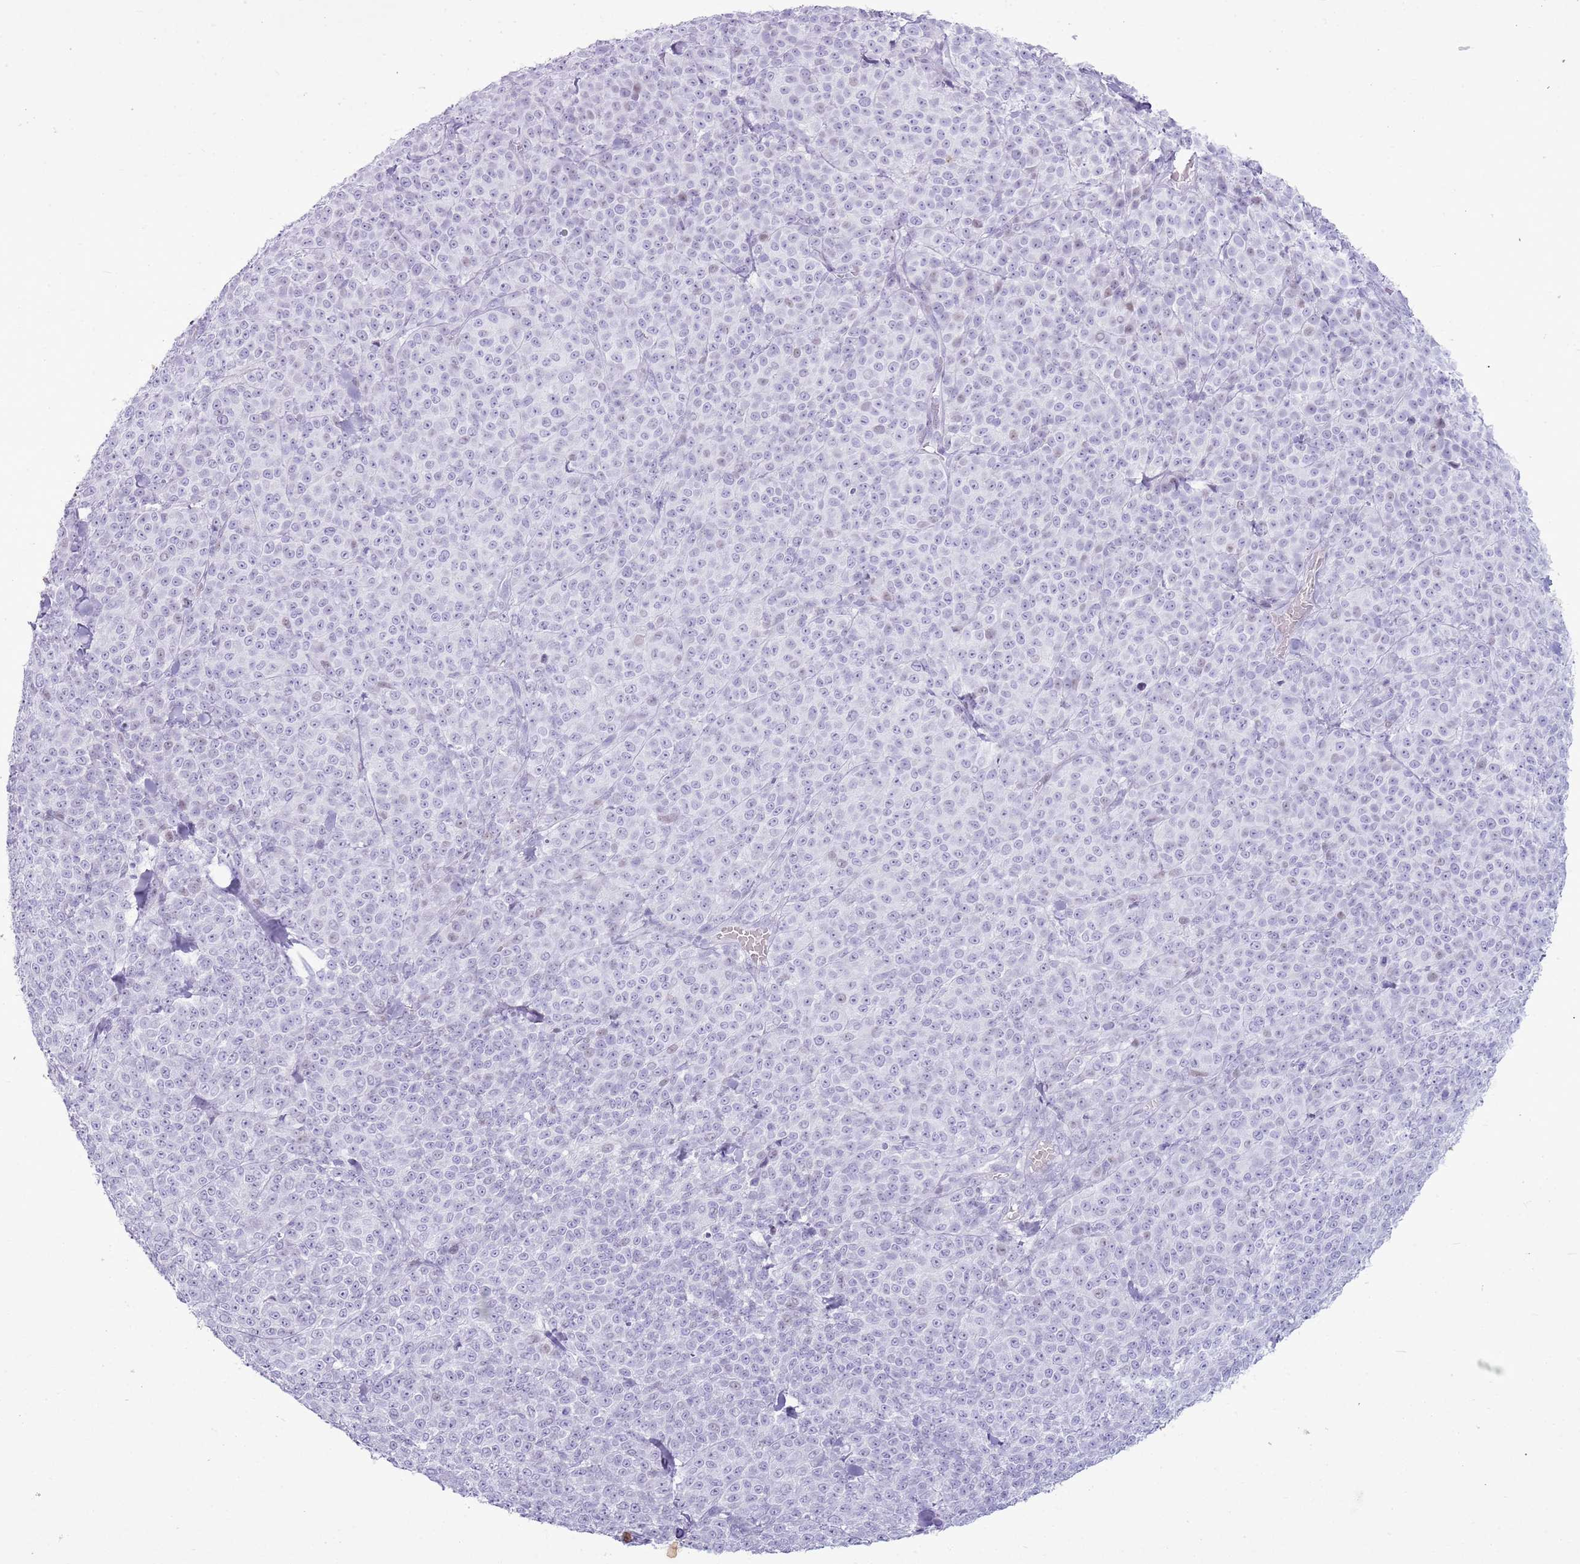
{"staining": {"intensity": "negative", "quantity": "none", "location": "none"}, "tissue": "melanoma", "cell_type": "Tumor cells", "image_type": "cancer", "snomed": [{"axis": "morphology", "description": "Normal tissue, NOS"}, {"axis": "morphology", "description": "Malignant melanoma, NOS"}, {"axis": "topography", "description": "Skin"}], "caption": "Melanoma was stained to show a protein in brown. There is no significant expression in tumor cells.", "gene": "ASIP", "patient": {"sex": "female", "age": 34}}